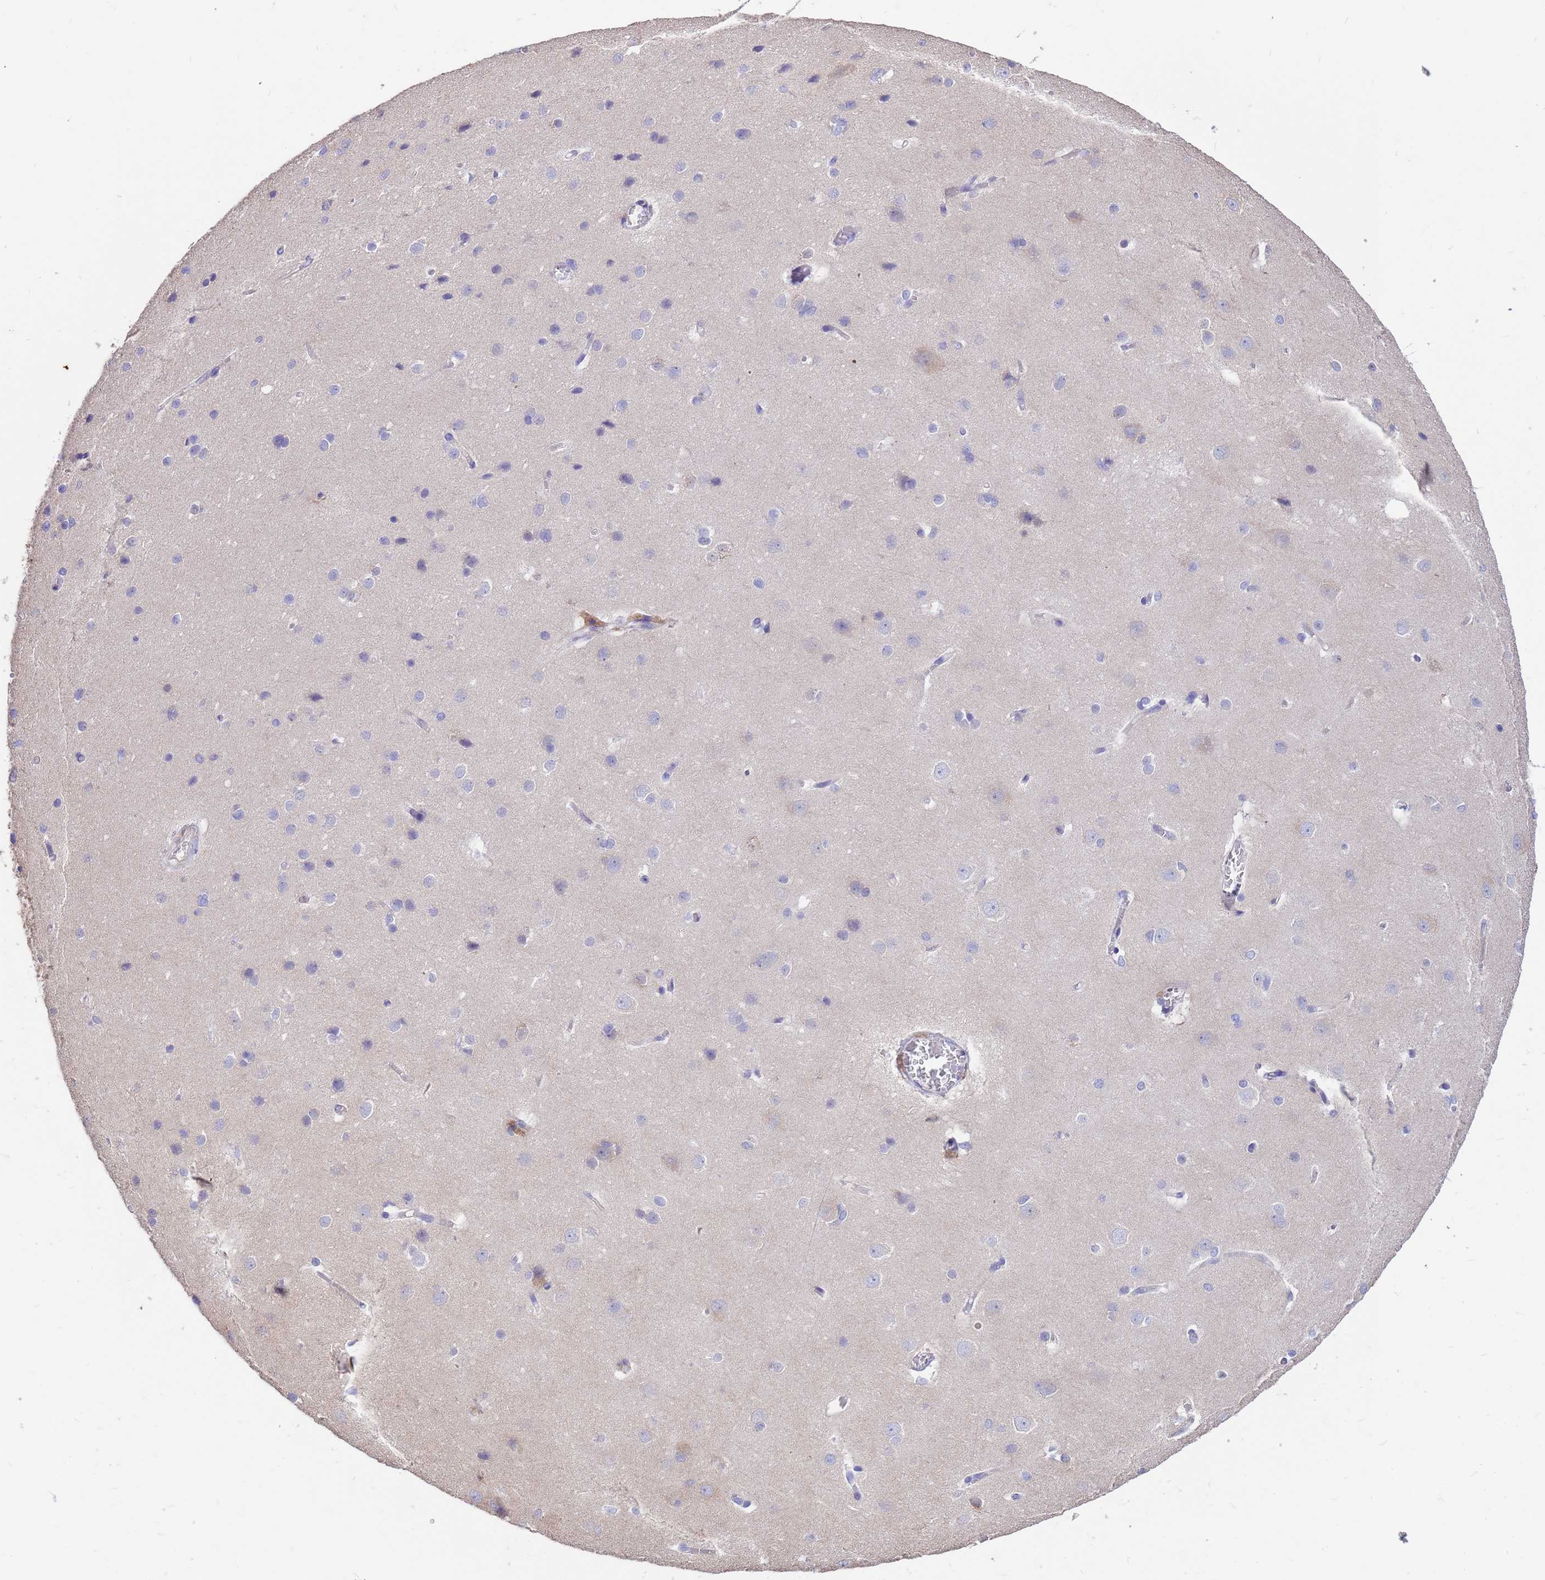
{"staining": {"intensity": "negative", "quantity": "none", "location": "none"}, "tissue": "cerebral cortex", "cell_type": "Endothelial cells", "image_type": "normal", "snomed": [{"axis": "morphology", "description": "Normal tissue, NOS"}, {"axis": "topography", "description": "Cerebral cortex"}], "caption": "This is an immunohistochemistry (IHC) histopathology image of unremarkable cerebral cortex. There is no positivity in endothelial cells.", "gene": "TCEAL3", "patient": {"sex": "male", "age": 37}}